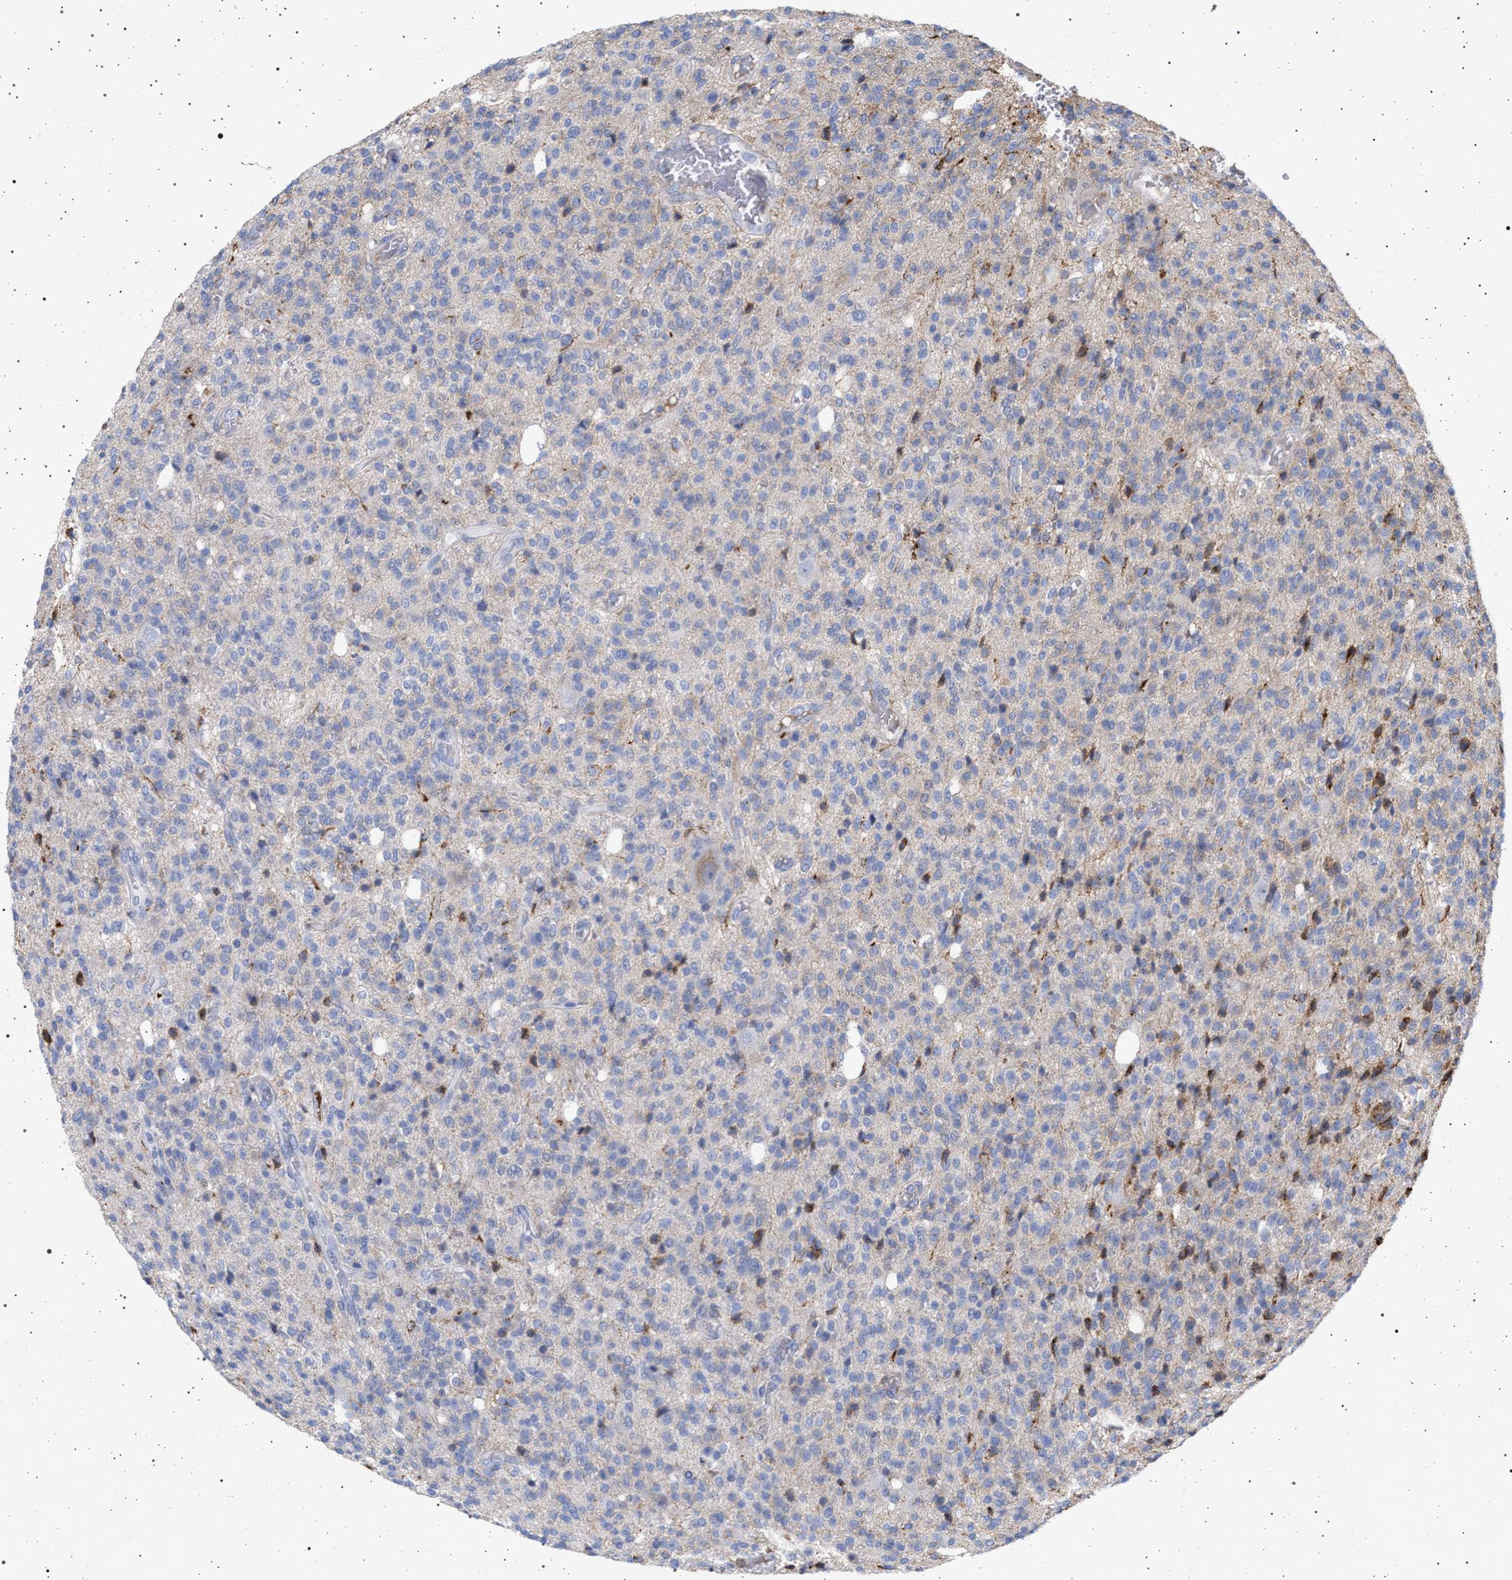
{"staining": {"intensity": "negative", "quantity": "none", "location": "none"}, "tissue": "glioma", "cell_type": "Tumor cells", "image_type": "cancer", "snomed": [{"axis": "morphology", "description": "Glioma, malignant, High grade"}, {"axis": "topography", "description": "Brain"}], "caption": "IHC photomicrograph of human glioma stained for a protein (brown), which exhibits no positivity in tumor cells.", "gene": "PLG", "patient": {"sex": "male", "age": 34}}